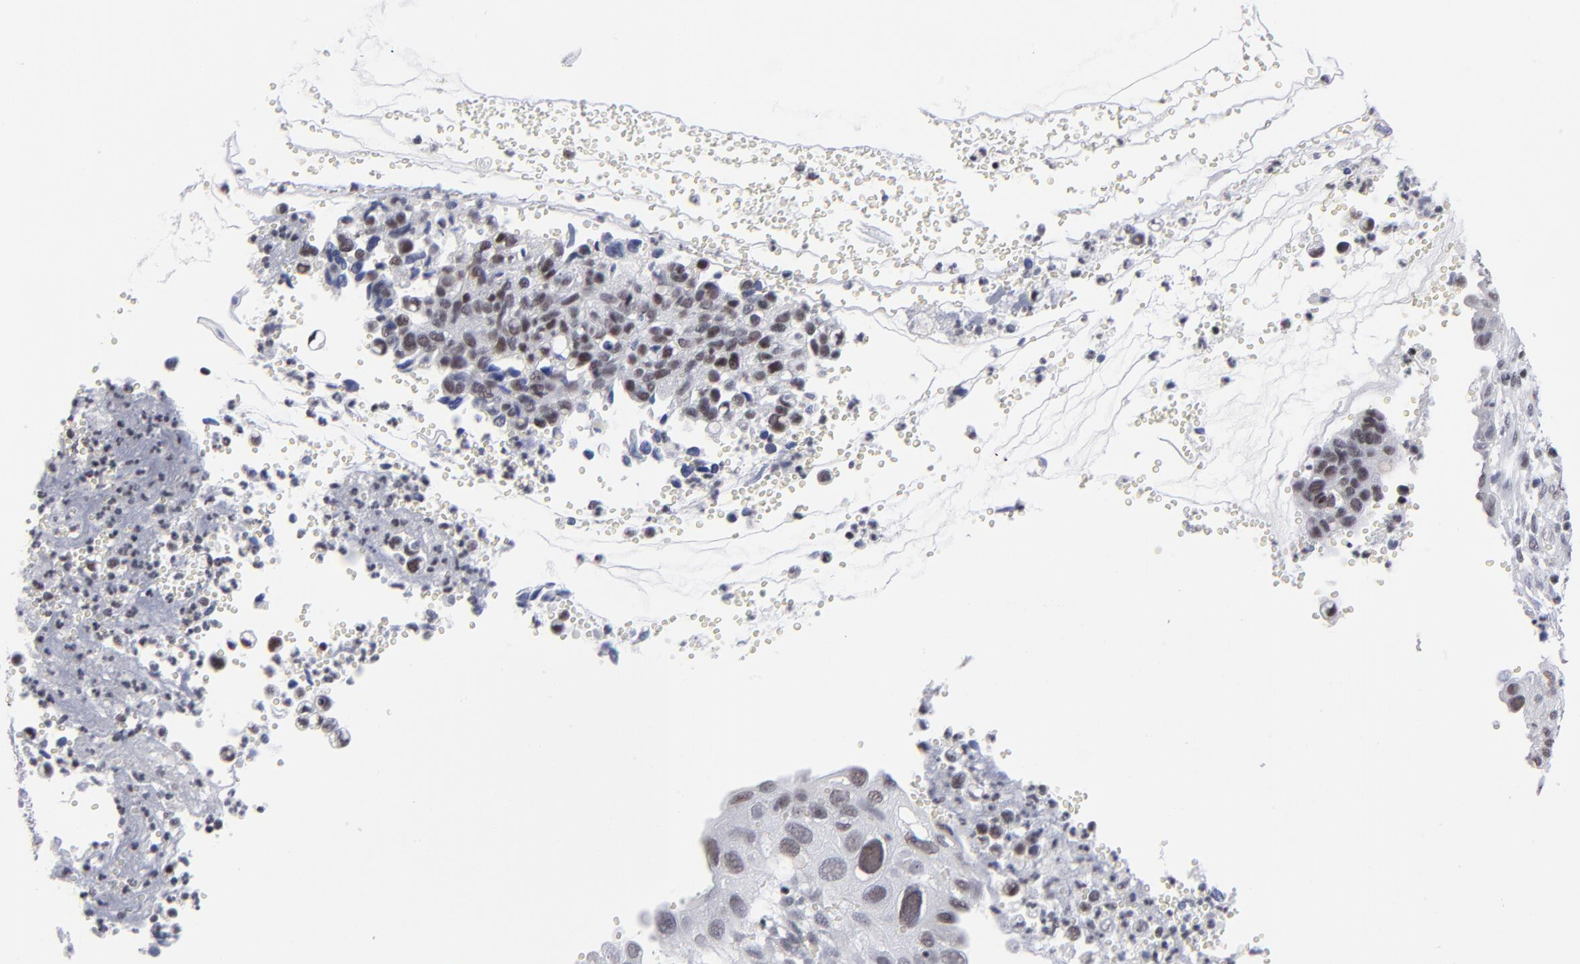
{"staining": {"intensity": "moderate", "quantity": "25%-75%", "location": "nuclear"}, "tissue": "cervical cancer", "cell_type": "Tumor cells", "image_type": "cancer", "snomed": [{"axis": "morphology", "description": "Normal tissue, NOS"}, {"axis": "morphology", "description": "Squamous cell carcinoma, NOS"}, {"axis": "topography", "description": "Cervix"}], "caption": "Squamous cell carcinoma (cervical) stained with DAB (3,3'-diaminobenzidine) immunohistochemistry (IHC) displays medium levels of moderate nuclear staining in about 25%-75% of tumor cells. (brown staining indicates protein expression, while blue staining denotes nuclei).", "gene": "SP2", "patient": {"sex": "female", "age": 45}}